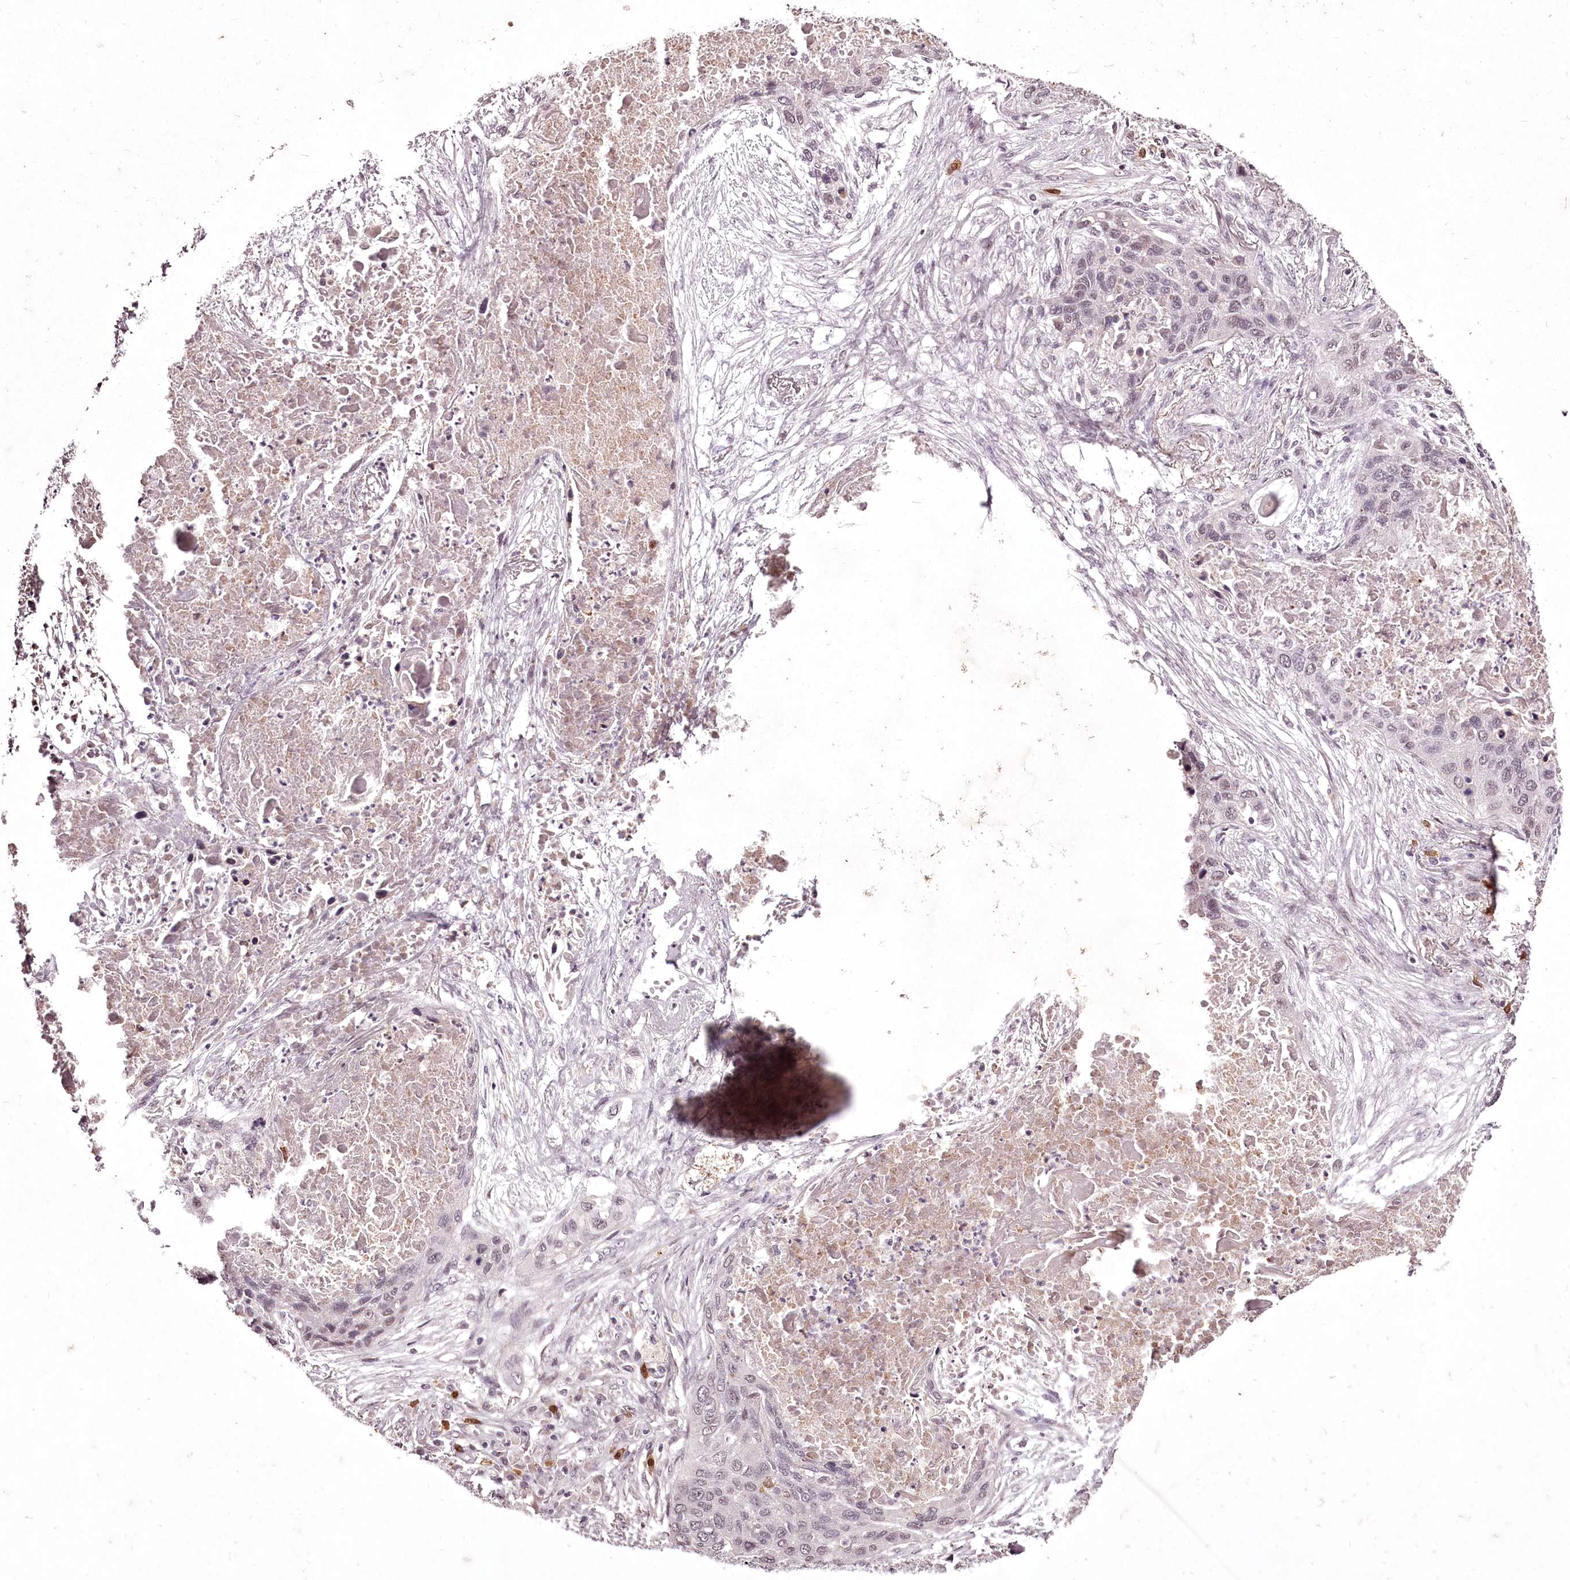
{"staining": {"intensity": "weak", "quantity": "<25%", "location": "nuclear"}, "tissue": "lung cancer", "cell_type": "Tumor cells", "image_type": "cancer", "snomed": [{"axis": "morphology", "description": "Squamous cell carcinoma, NOS"}, {"axis": "topography", "description": "Lung"}], "caption": "Immunohistochemistry of squamous cell carcinoma (lung) reveals no staining in tumor cells.", "gene": "ADRA1D", "patient": {"sex": "female", "age": 63}}